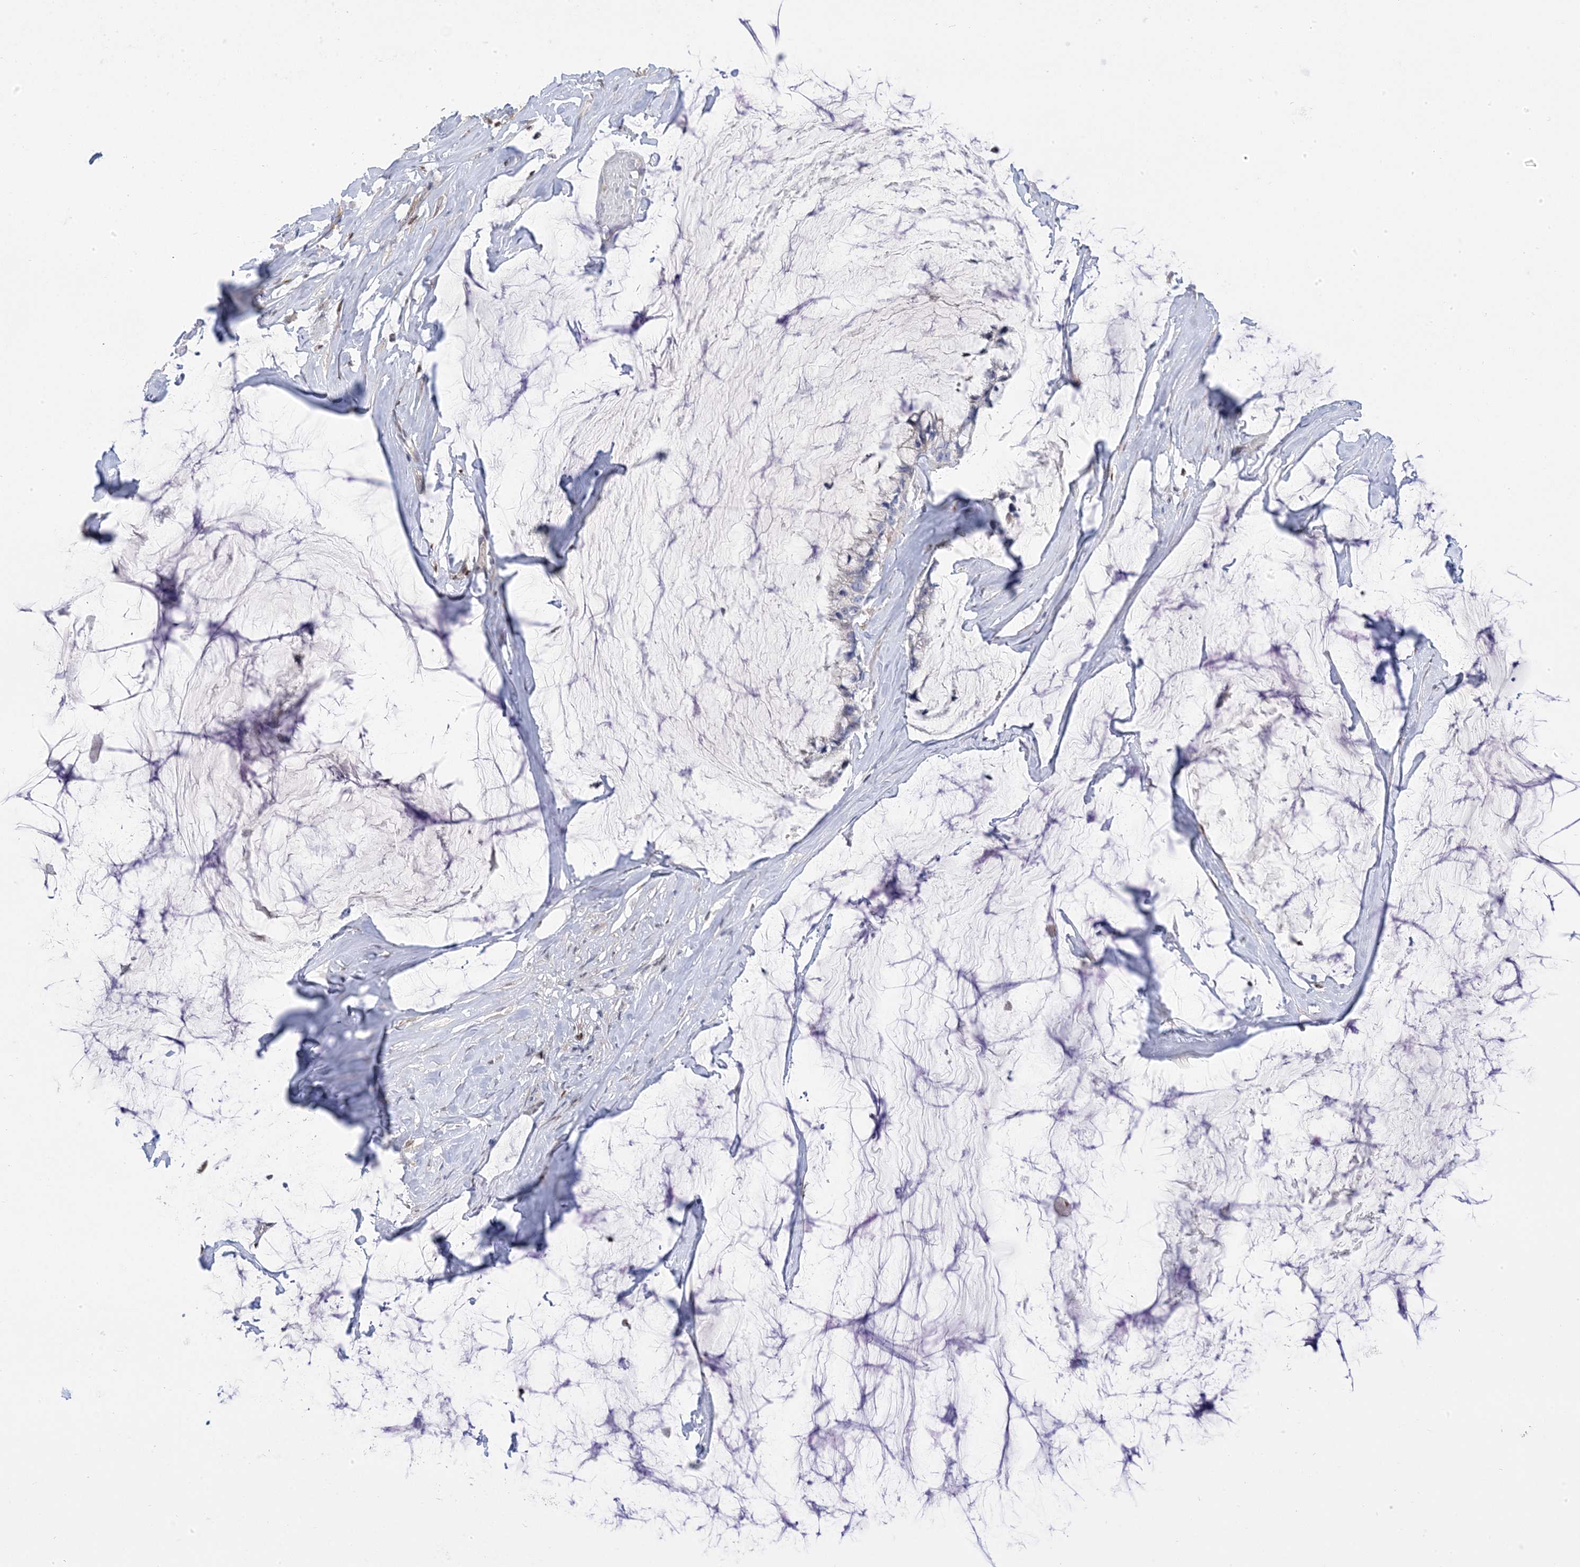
{"staining": {"intensity": "negative", "quantity": "none", "location": "none"}, "tissue": "ovarian cancer", "cell_type": "Tumor cells", "image_type": "cancer", "snomed": [{"axis": "morphology", "description": "Cystadenocarcinoma, mucinous, NOS"}, {"axis": "topography", "description": "Ovary"}], "caption": "Ovarian mucinous cystadenocarcinoma was stained to show a protein in brown. There is no significant staining in tumor cells.", "gene": "GTPBP6", "patient": {"sex": "female", "age": 39}}